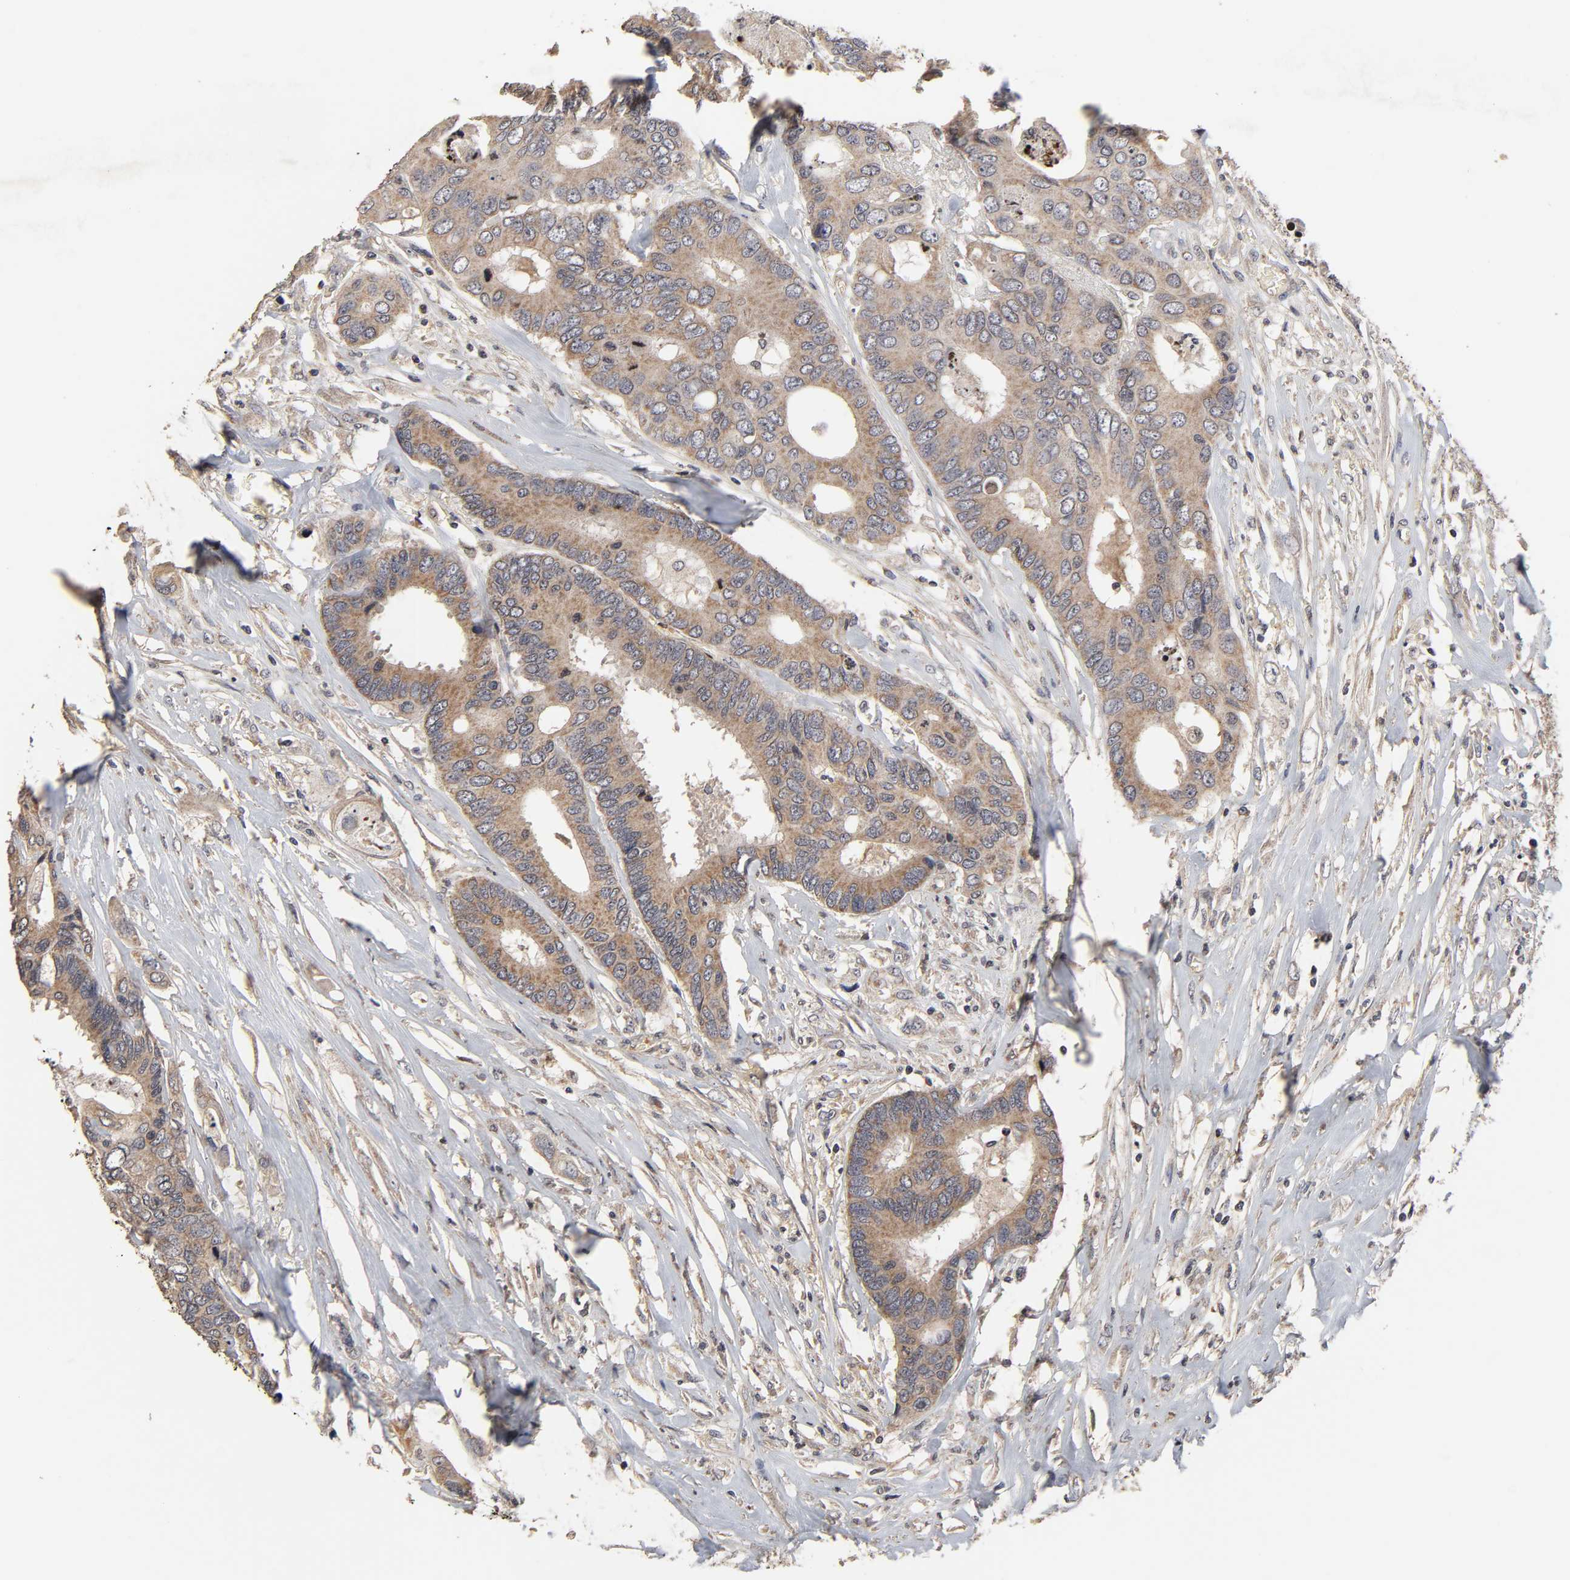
{"staining": {"intensity": "moderate", "quantity": ">75%", "location": "cytoplasmic/membranous"}, "tissue": "colorectal cancer", "cell_type": "Tumor cells", "image_type": "cancer", "snomed": [{"axis": "morphology", "description": "Adenocarcinoma, NOS"}, {"axis": "topography", "description": "Rectum"}], "caption": "A photomicrograph of human colorectal cancer (adenocarcinoma) stained for a protein demonstrates moderate cytoplasmic/membranous brown staining in tumor cells.", "gene": "ZNF473", "patient": {"sex": "male", "age": 55}}